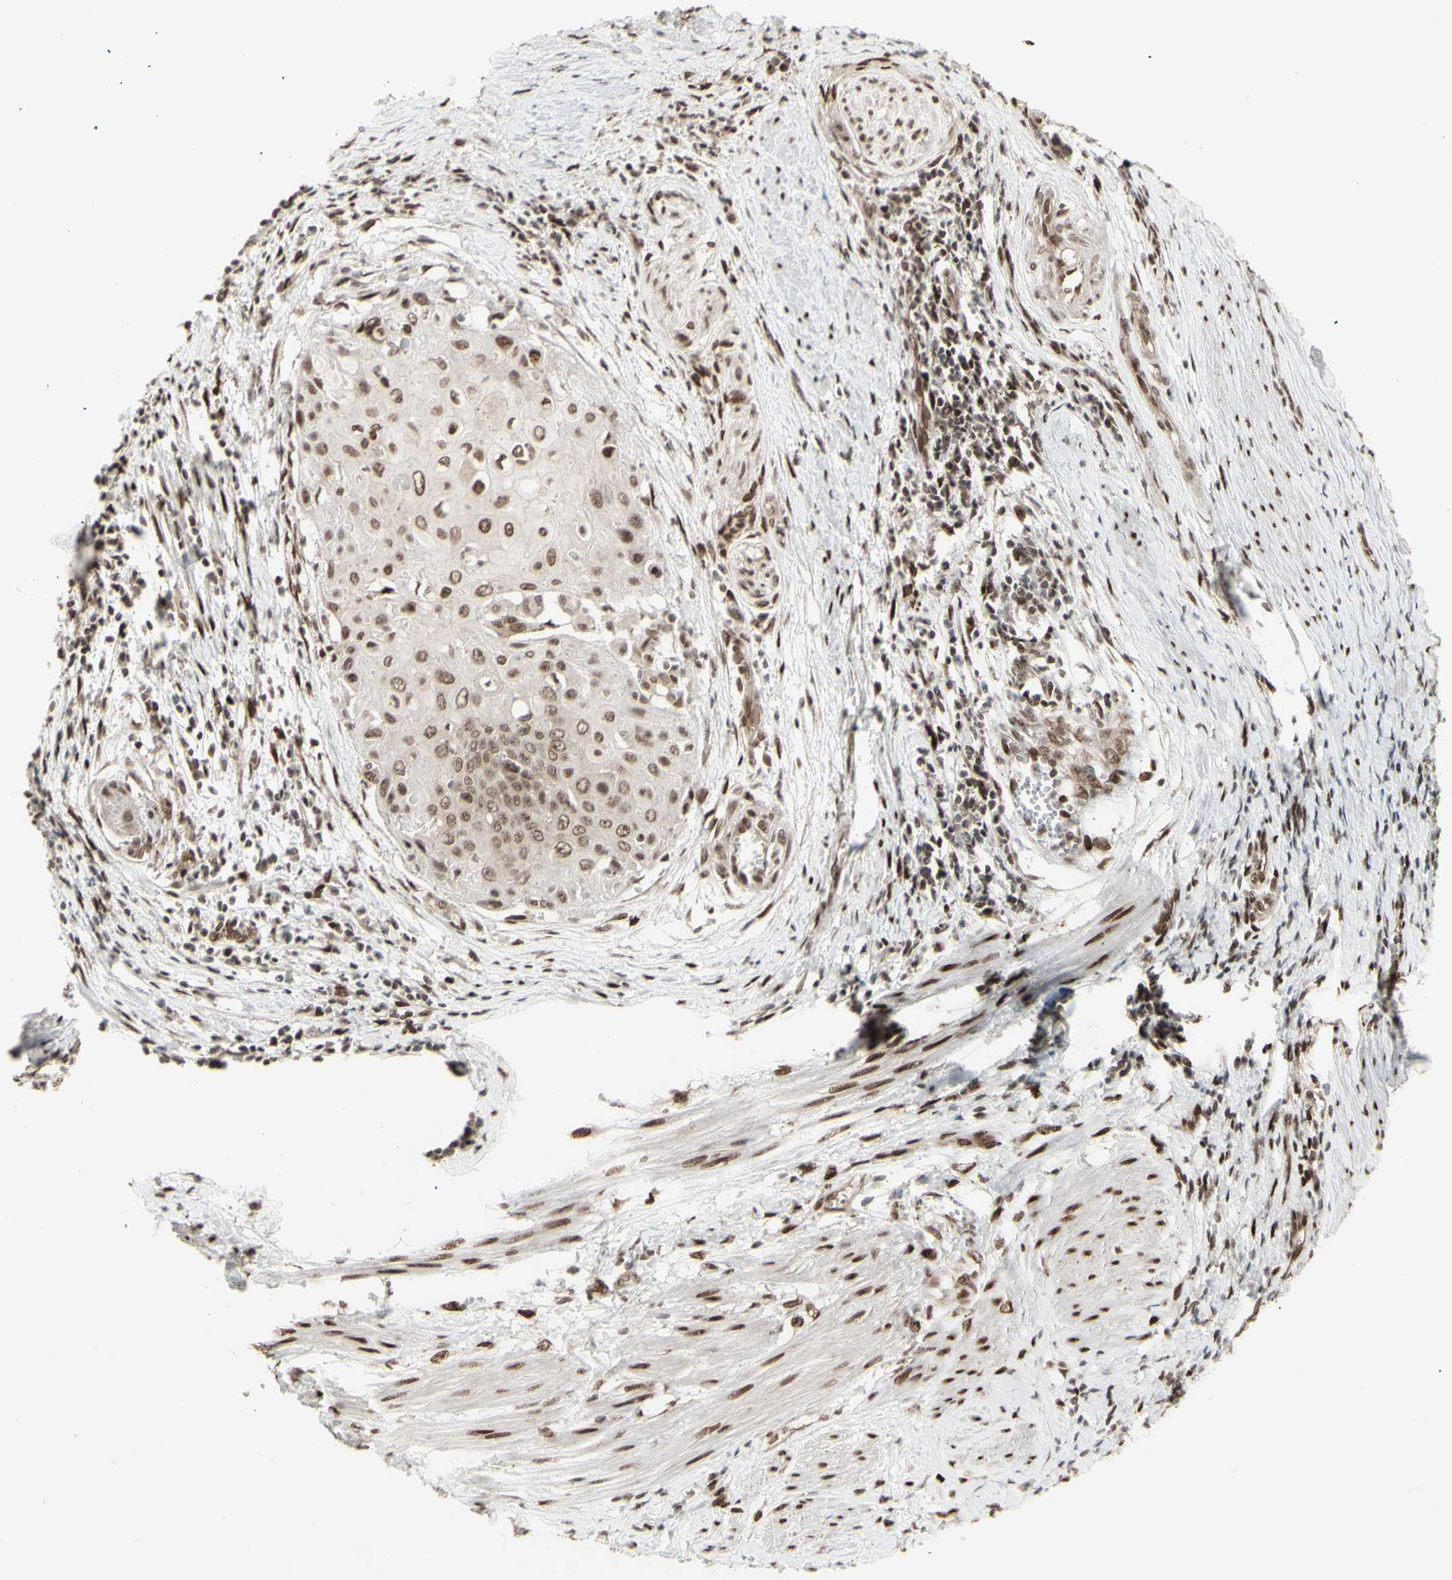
{"staining": {"intensity": "moderate", "quantity": ">75%", "location": "nuclear"}, "tissue": "cervical cancer", "cell_type": "Tumor cells", "image_type": "cancer", "snomed": [{"axis": "morphology", "description": "Squamous cell carcinoma, NOS"}, {"axis": "topography", "description": "Cervix"}], "caption": "Immunohistochemical staining of squamous cell carcinoma (cervical) displays medium levels of moderate nuclear protein staining in about >75% of tumor cells.", "gene": "CBX1", "patient": {"sex": "female", "age": 39}}